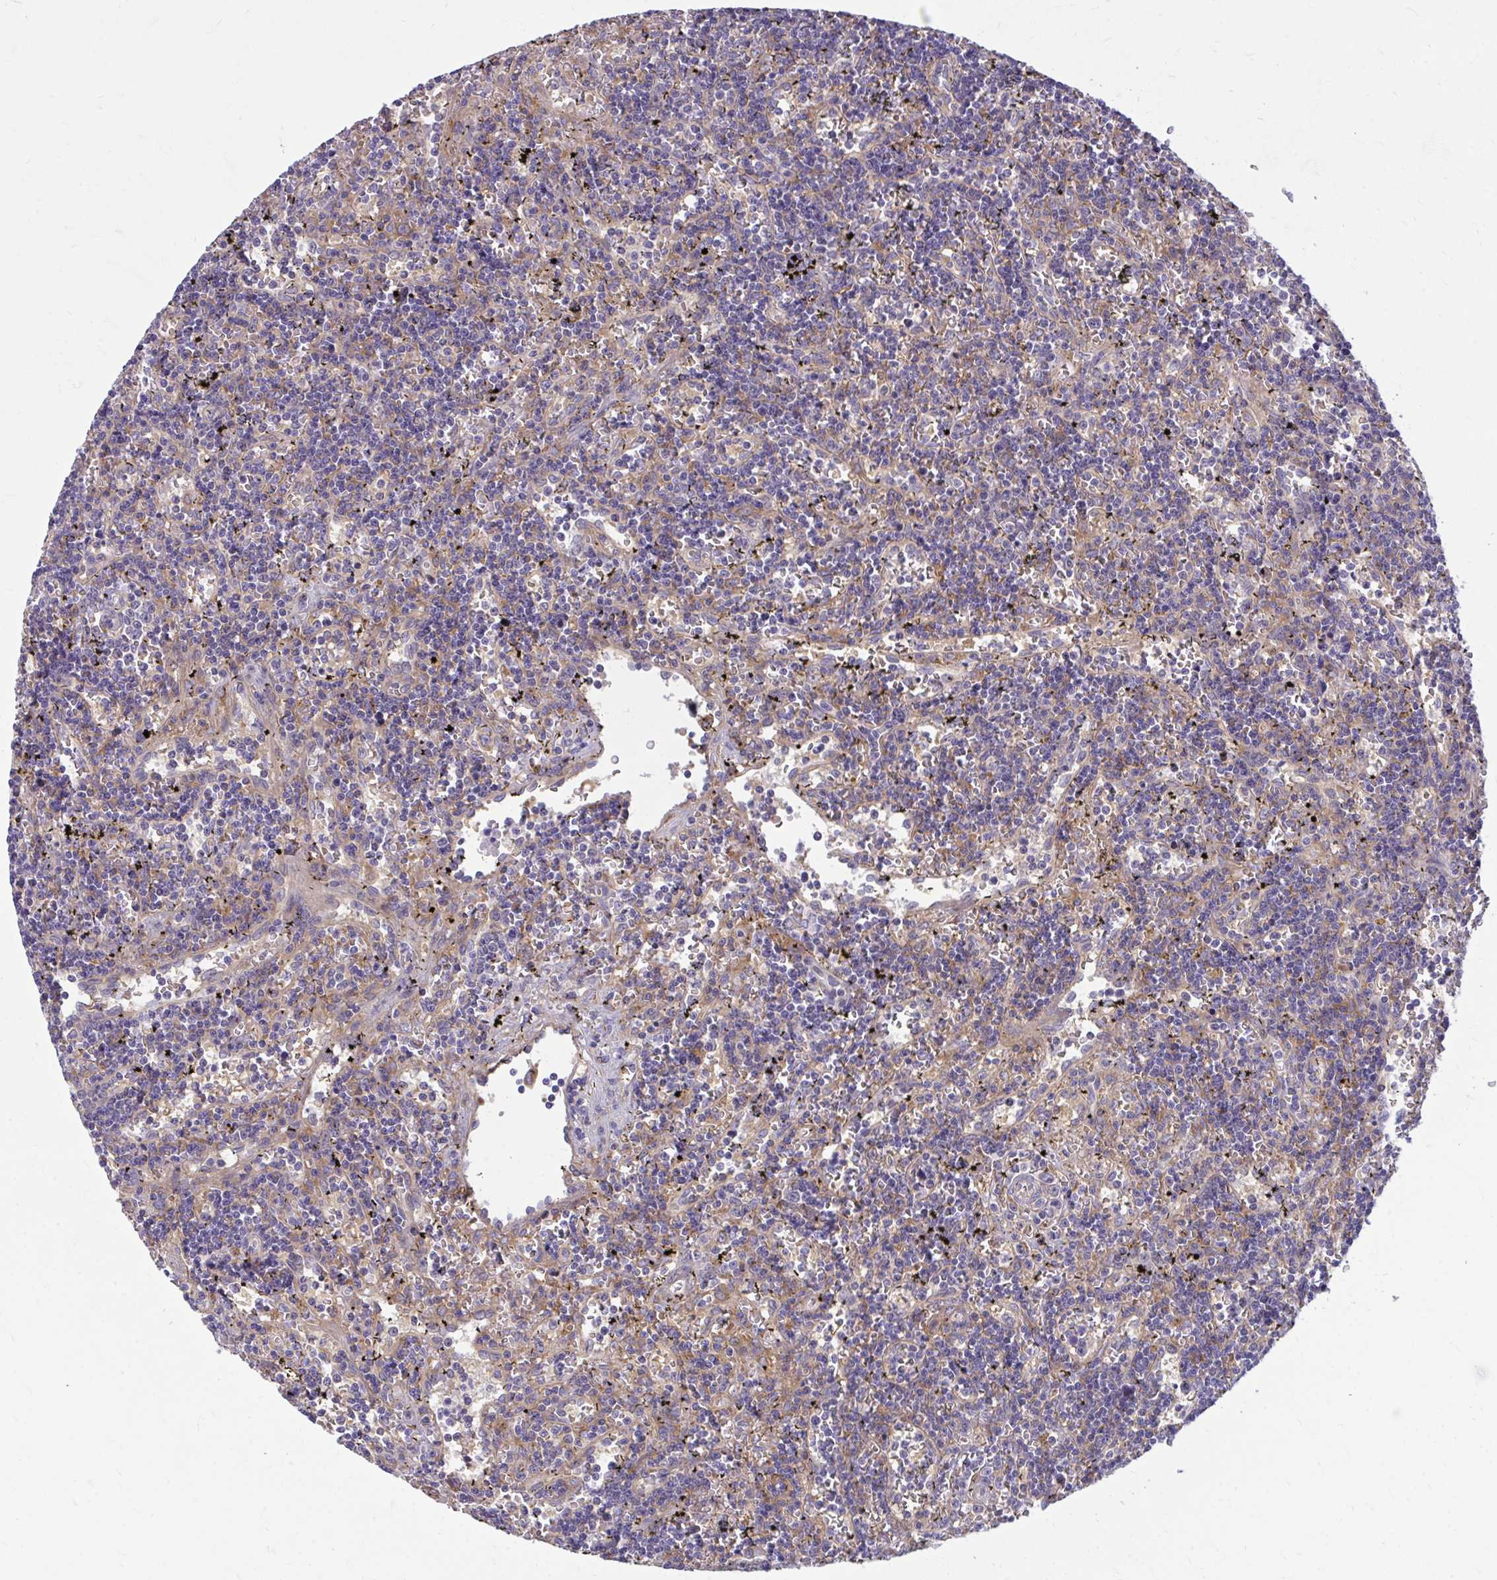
{"staining": {"intensity": "negative", "quantity": "none", "location": "none"}, "tissue": "lymphoma", "cell_type": "Tumor cells", "image_type": "cancer", "snomed": [{"axis": "morphology", "description": "Malignant lymphoma, non-Hodgkin's type, Low grade"}, {"axis": "topography", "description": "Spleen"}], "caption": "A histopathology image of human low-grade malignant lymphoma, non-Hodgkin's type is negative for staining in tumor cells.", "gene": "CEMP1", "patient": {"sex": "male", "age": 60}}